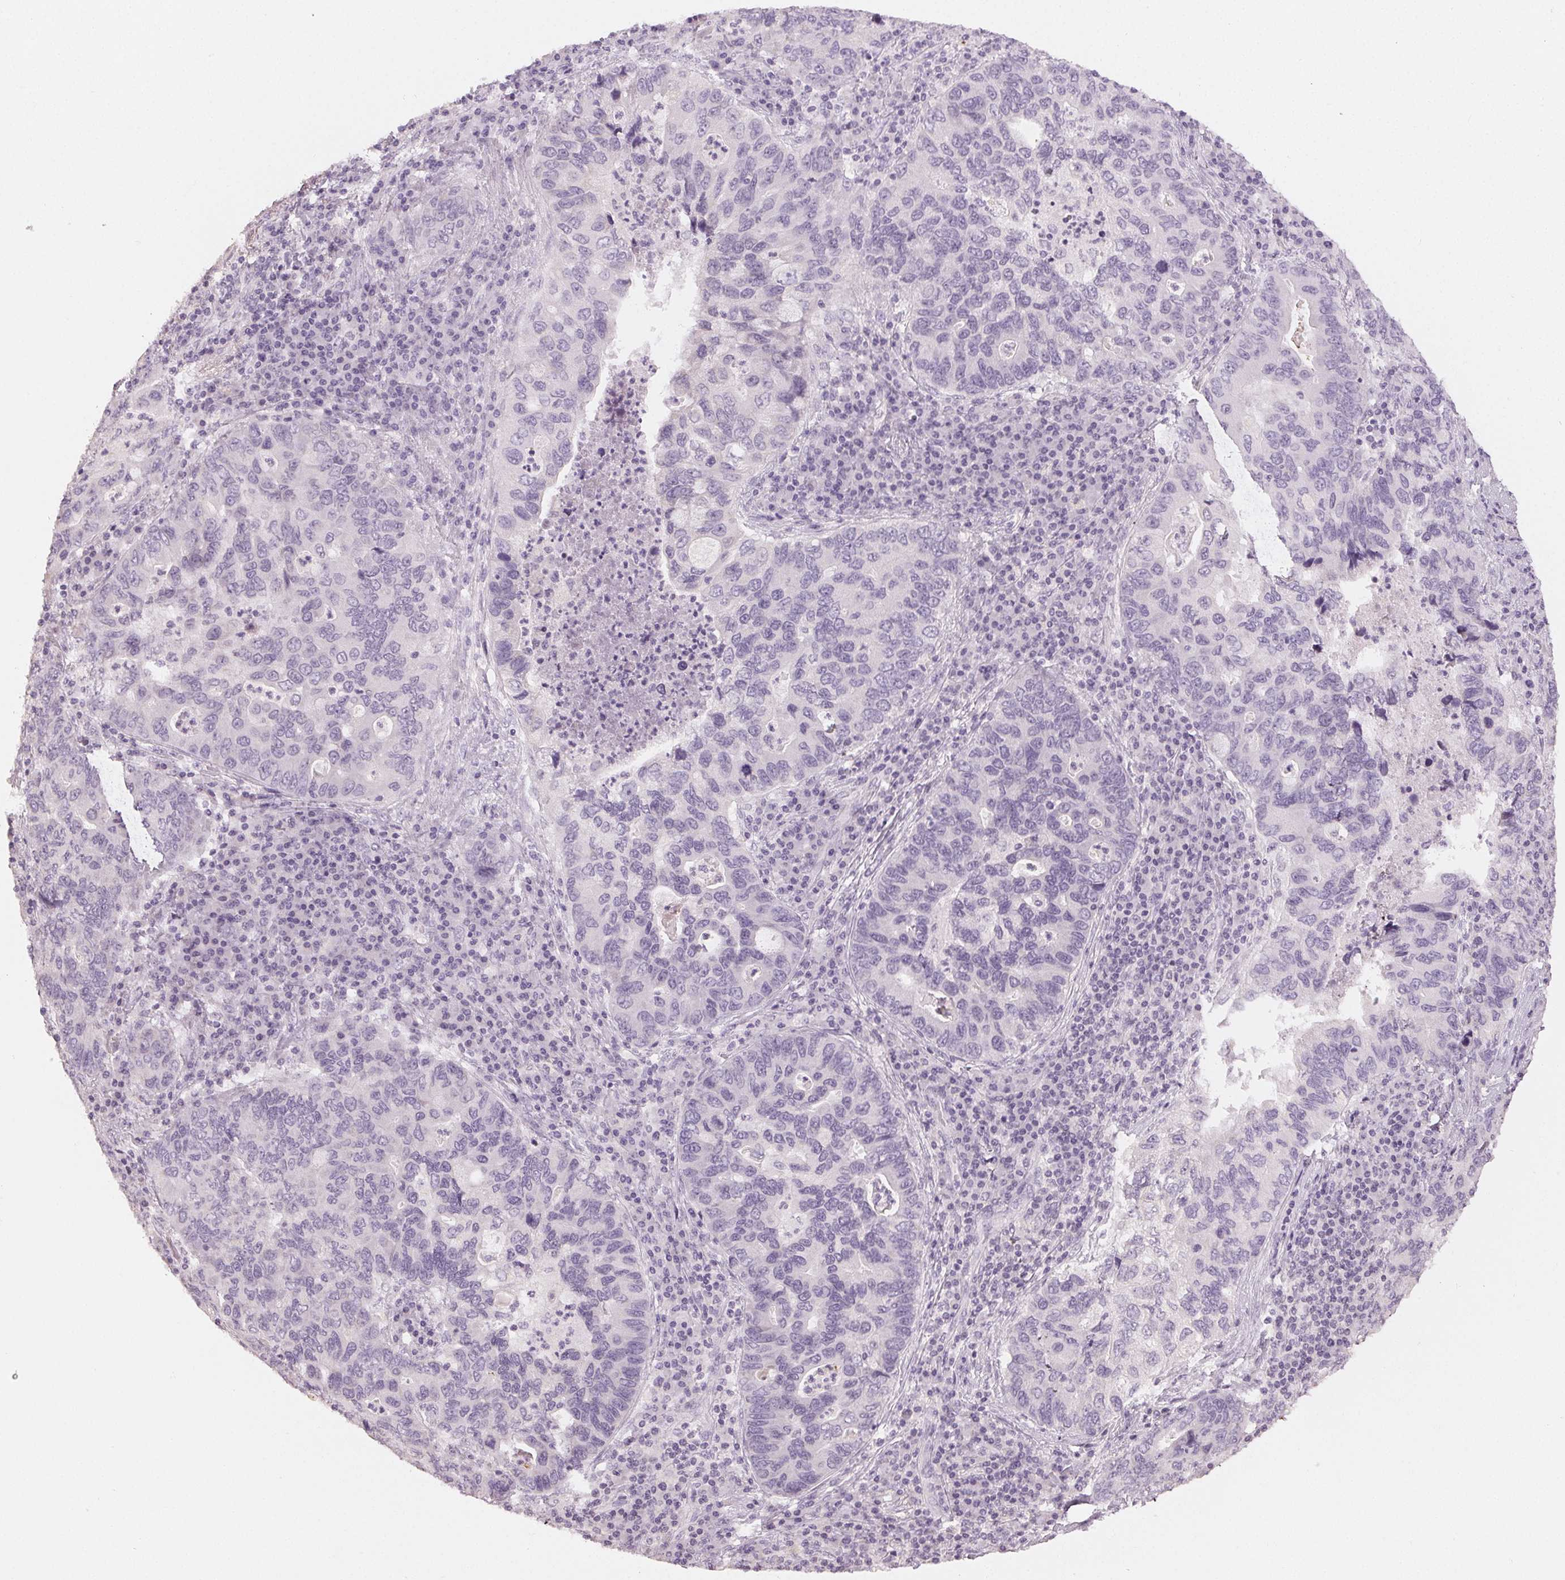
{"staining": {"intensity": "negative", "quantity": "none", "location": "none"}, "tissue": "lung cancer", "cell_type": "Tumor cells", "image_type": "cancer", "snomed": [{"axis": "morphology", "description": "Adenocarcinoma, NOS"}, {"axis": "morphology", "description": "Adenocarcinoma, metastatic, NOS"}, {"axis": "topography", "description": "Lymph node"}, {"axis": "topography", "description": "Lung"}], "caption": "Immunohistochemical staining of lung cancer displays no significant staining in tumor cells. The staining was performed using DAB to visualize the protein expression in brown, while the nuclei were stained in blue with hematoxylin (Magnification: 20x).", "gene": "LVRN", "patient": {"sex": "female", "age": 54}}